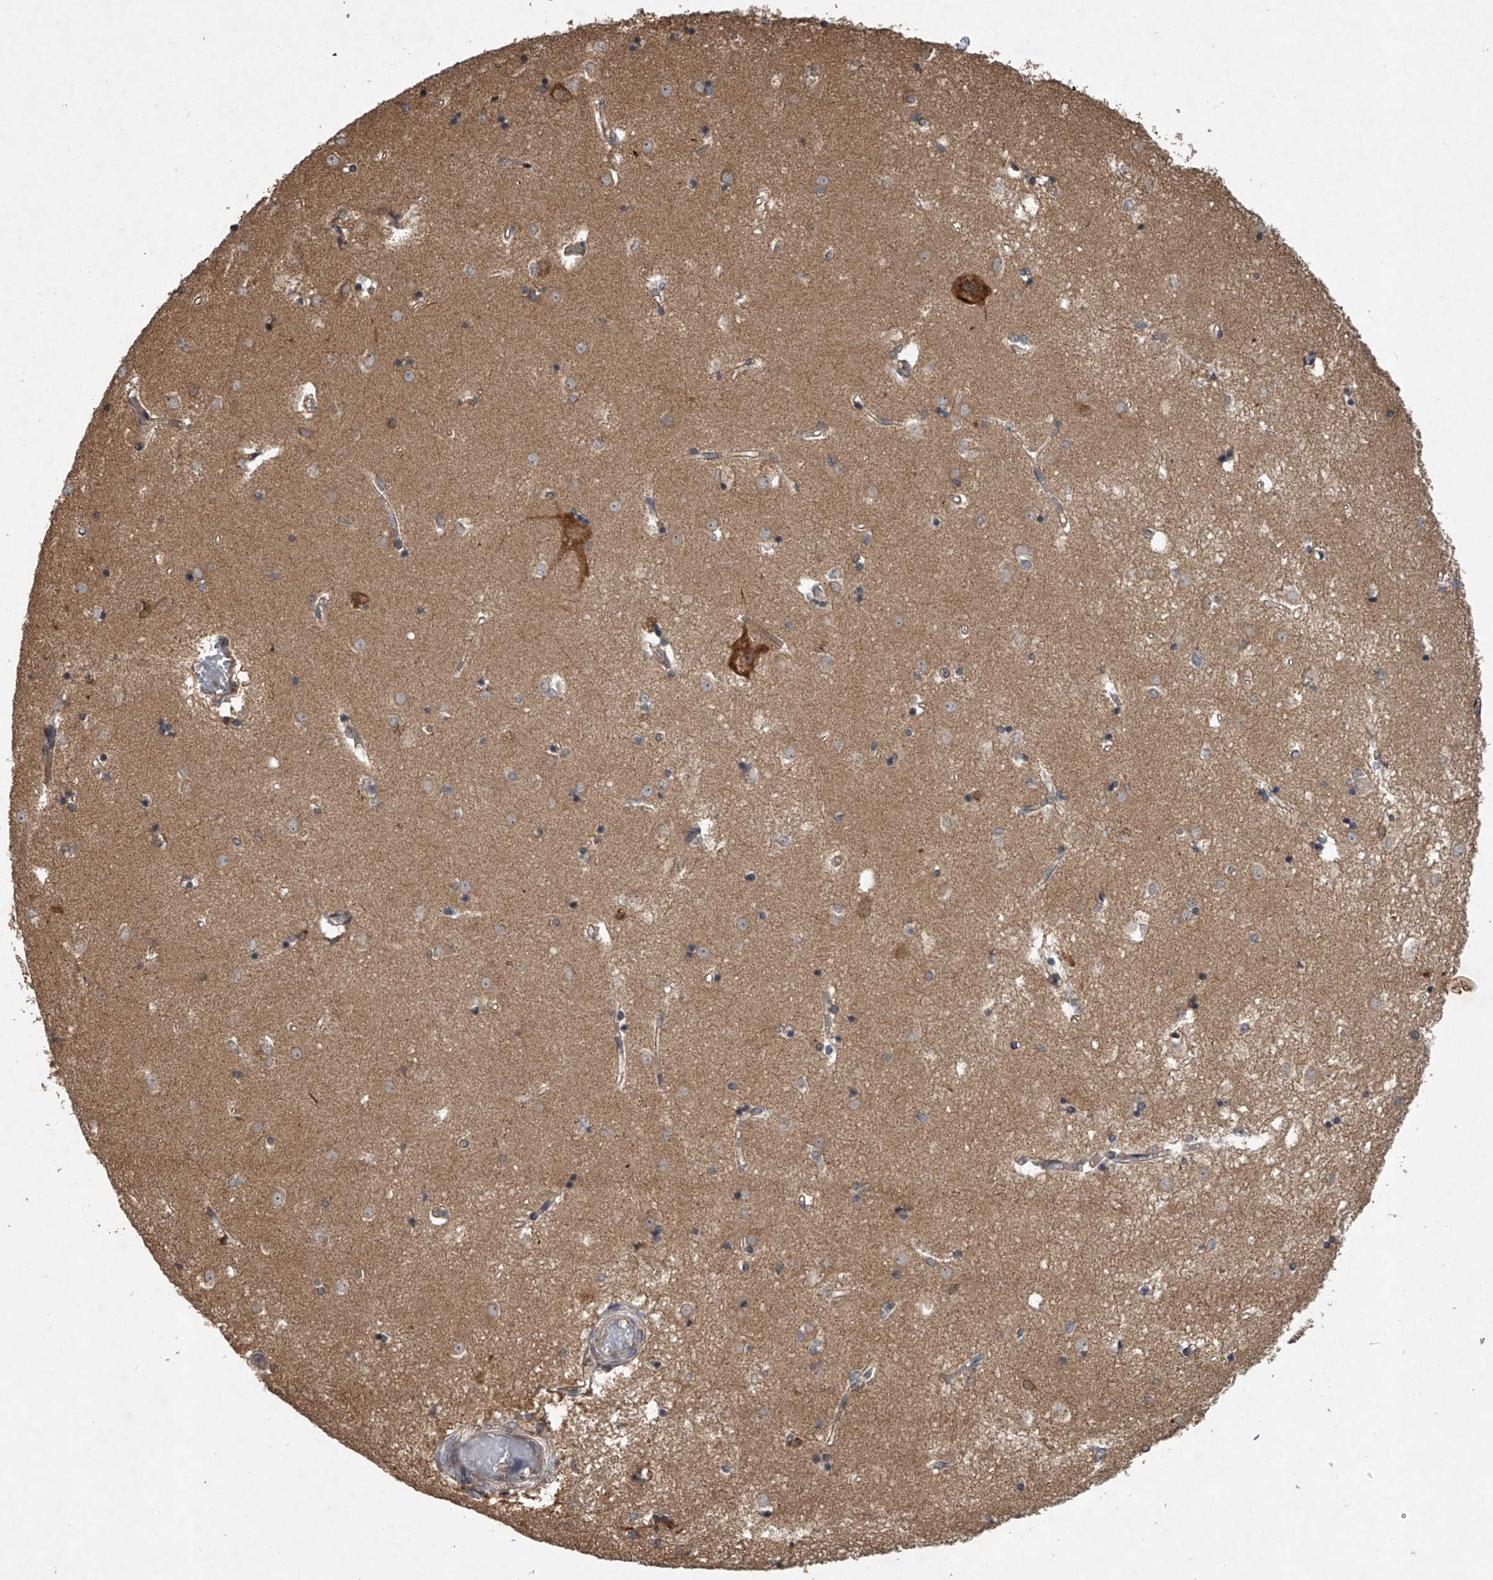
{"staining": {"intensity": "moderate", "quantity": "<25%", "location": "cytoplasmic/membranous"}, "tissue": "caudate", "cell_type": "Glial cells", "image_type": "normal", "snomed": [{"axis": "morphology", "description": "Normal tissue, NOS"}, {"axis": "topography", "description": "Lateral ventricle wall"}], "caption": "Approximately <25% of glial cells in normal caudate reveal moderate cytoplasmic/membranous protein staining as visualized by brown immunohistochemical staining.", "gene": "NFS1", "patient": {"sex": "male", "age": 45}}